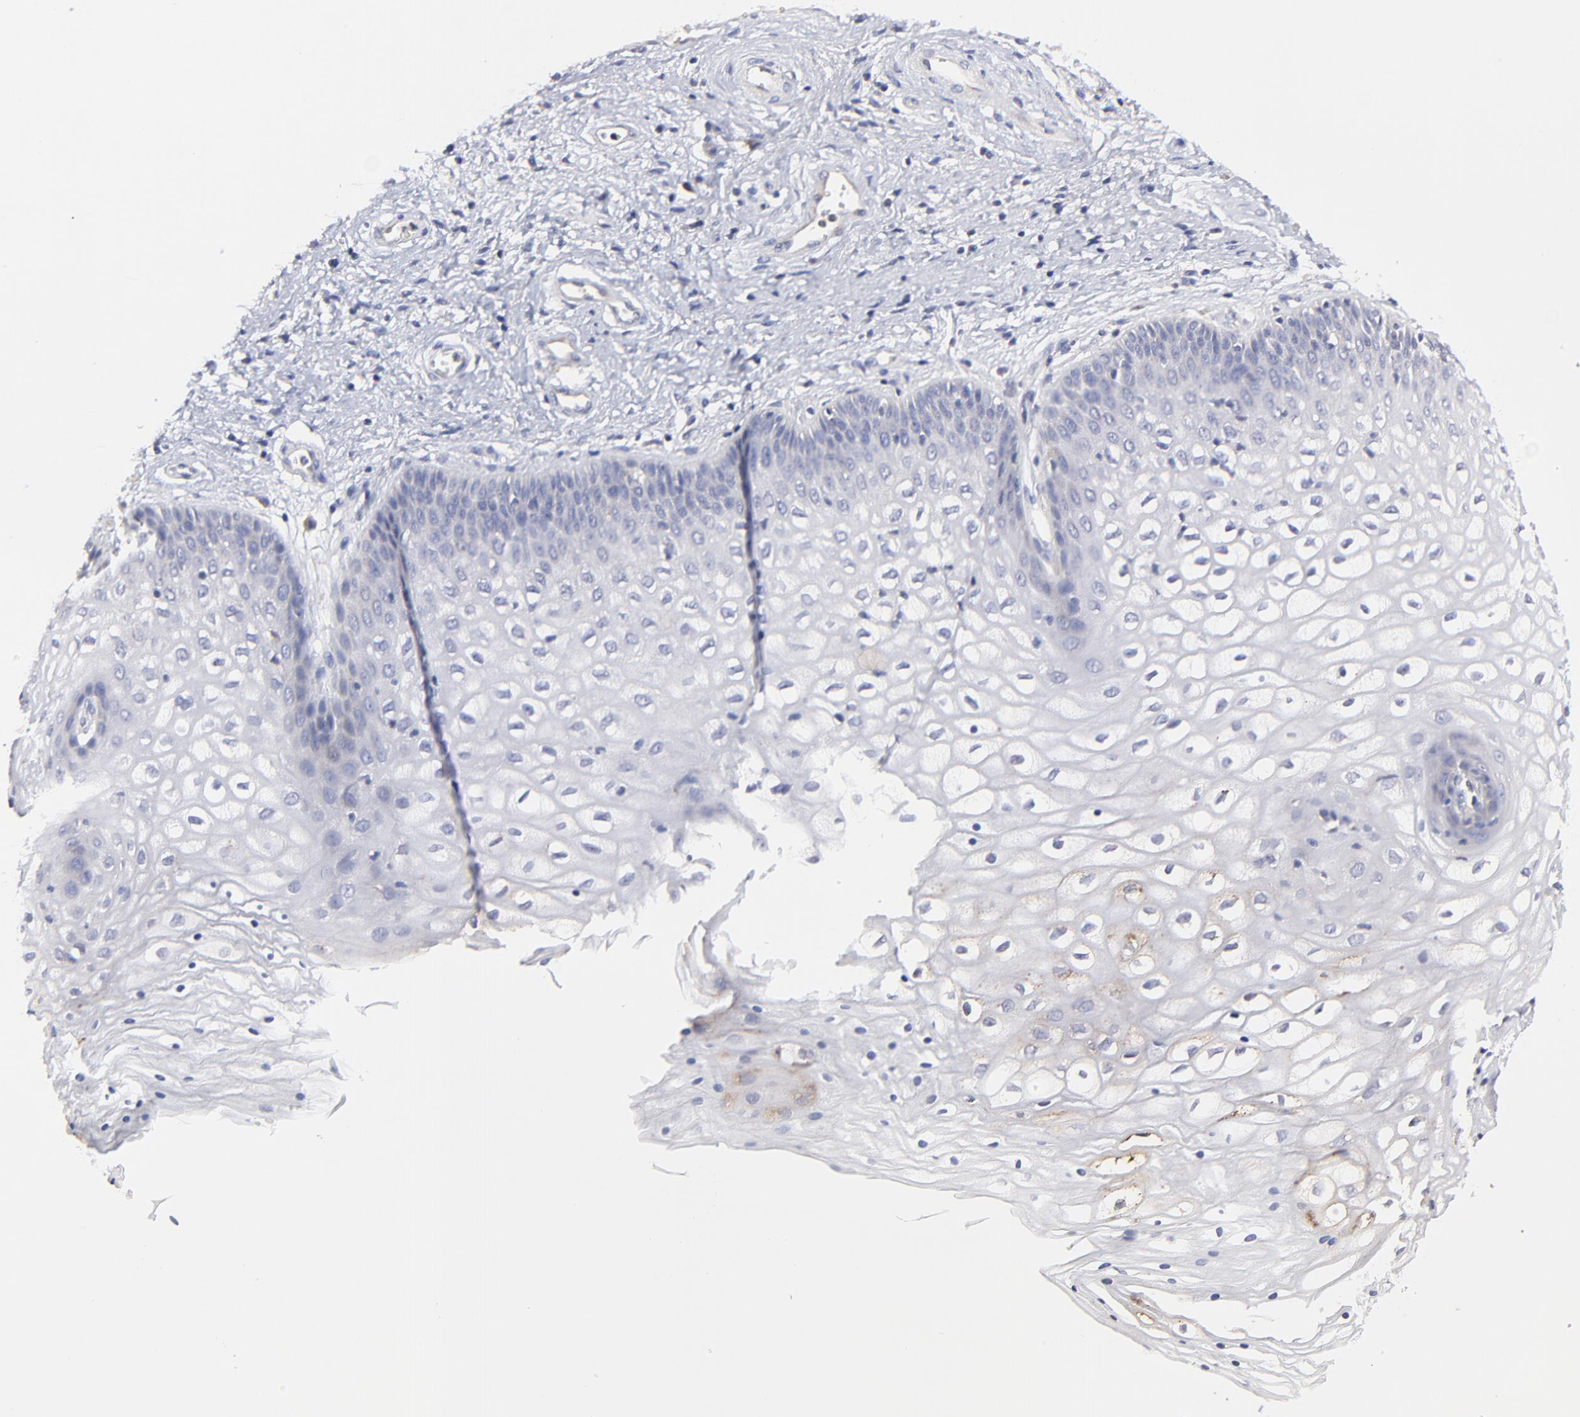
{"staining": {"intensity": "weak", "quantity": "<25%", "location": "cytoplasmic/membranous"}, "tissue": "vagina", "cell_type": "Squamous epithelial cells", "image_type": "normal", "snomed": [{"axis": "morphology", "description": "Normal tissue, NOS"}, {"axis": "topography", "description": "Vagina"}], "caption": "There is no significant expression in squamous epithelial cells of vagina. (DAB (3,3'-diaminobenzidine) IHC visualized using brightfield microscopy, high magnification).", "gene": "GCSAM", "patient": {"sex": "female", "age": 34}}